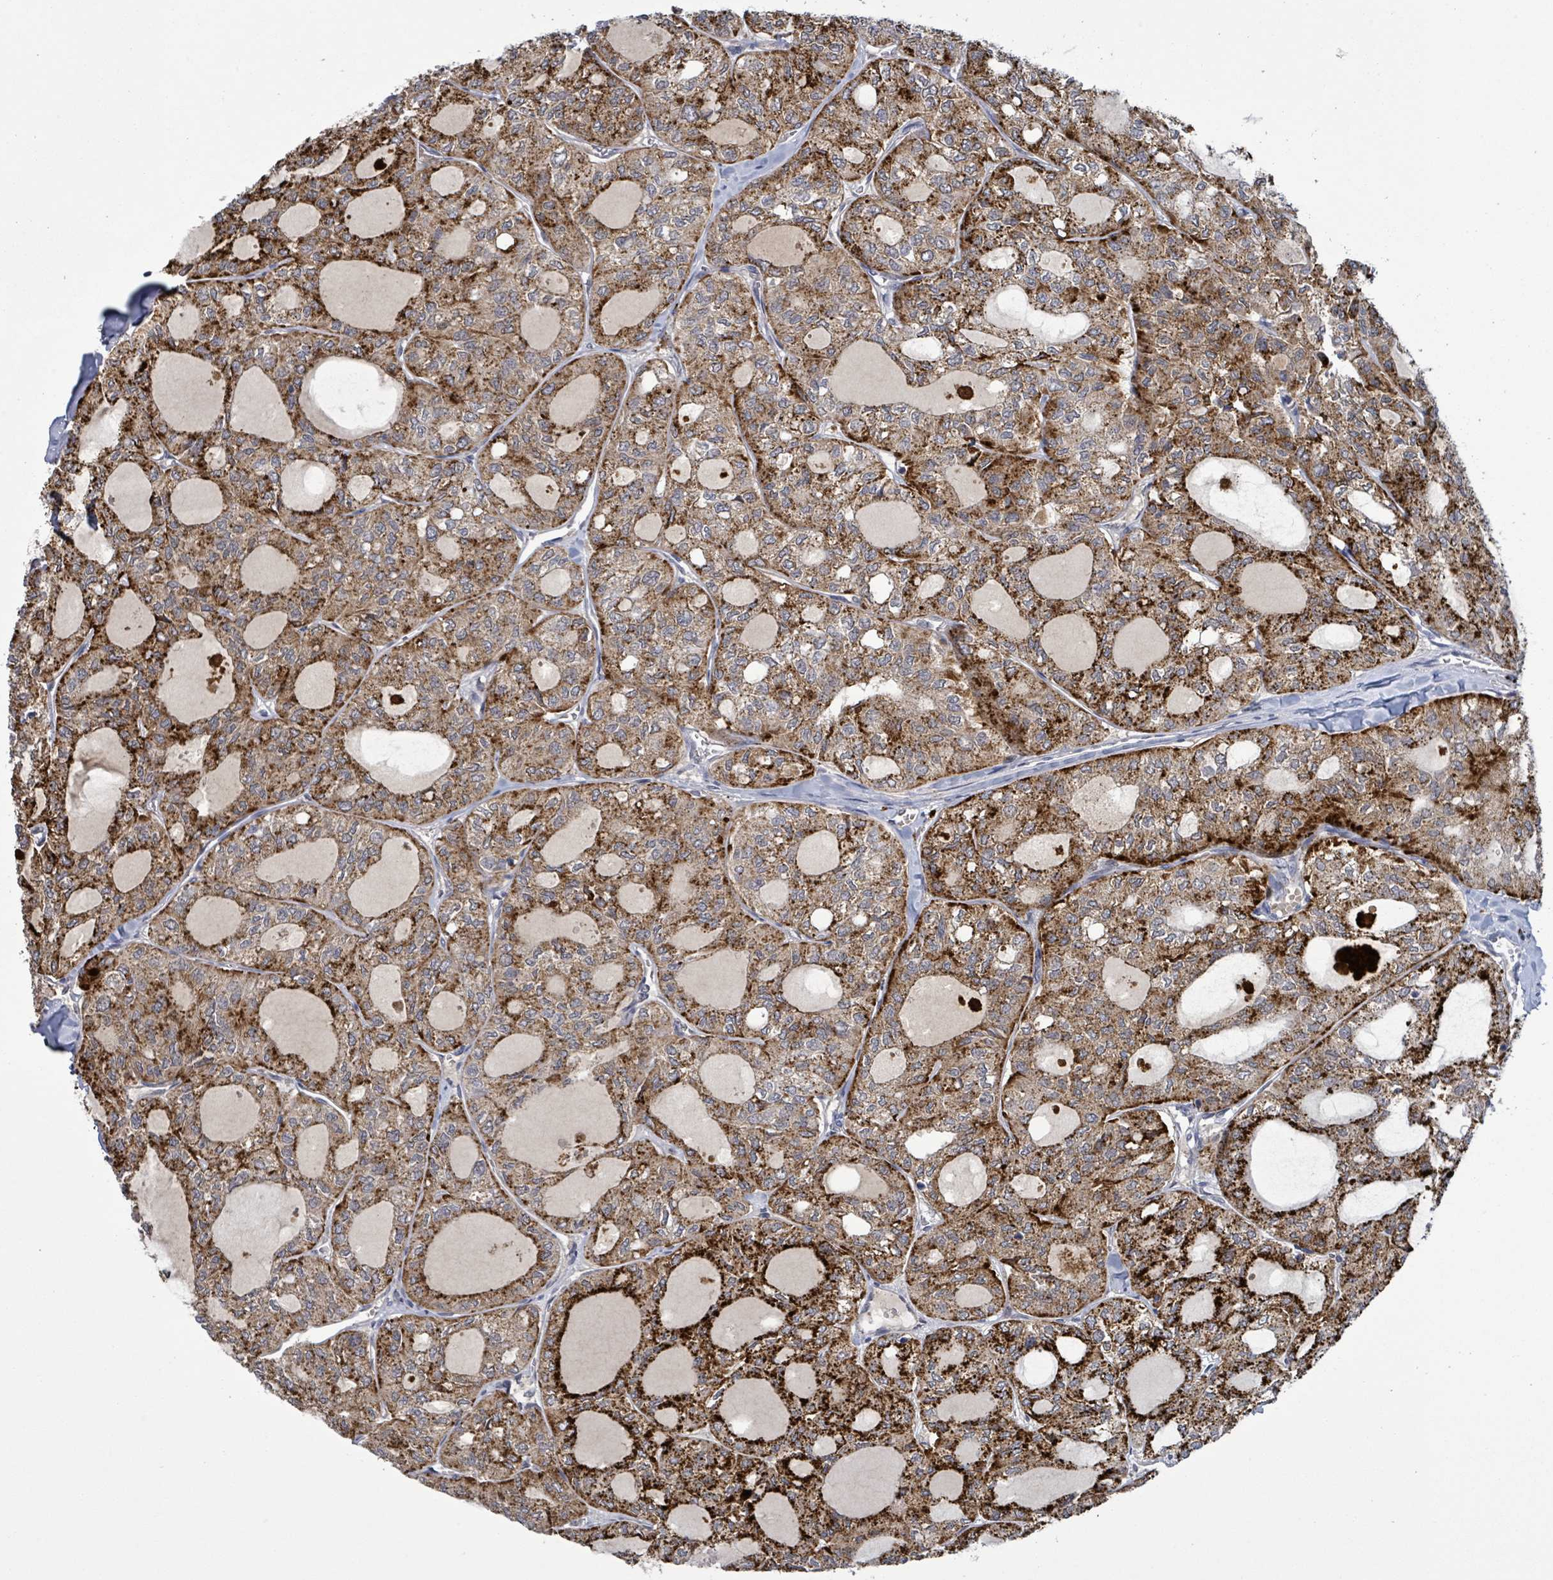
{"staining": {"intensity": "strong", "quantity": "25%-75%", "location": "cytoplasmic/membranous"}, "tissue": "thyroid cancer", "cell_type": "Tumor cells", "image_type": "cancer", "snomed": [{"axis": "morphology", "description": "Follicular adenoma carcinoma, NOS"}, {"axis": "topography", "description": "Thyroid gland"}], "caption": "Immunohistochemistry staining of thyroid cancer, which shows high levels of strong cytoplasmic/membranous expression in about 25%-75% of tumor cells indicating strong cytoplasmic/membranous protein expression. The staining was performed using DAB (3,3'-diaminobenzidine) (brown) for protein detection and nuclei were counterstained in hematoxylin (blue).", "gene": "AMMECR1", "patient": {"sex": "male", "age": 75}}